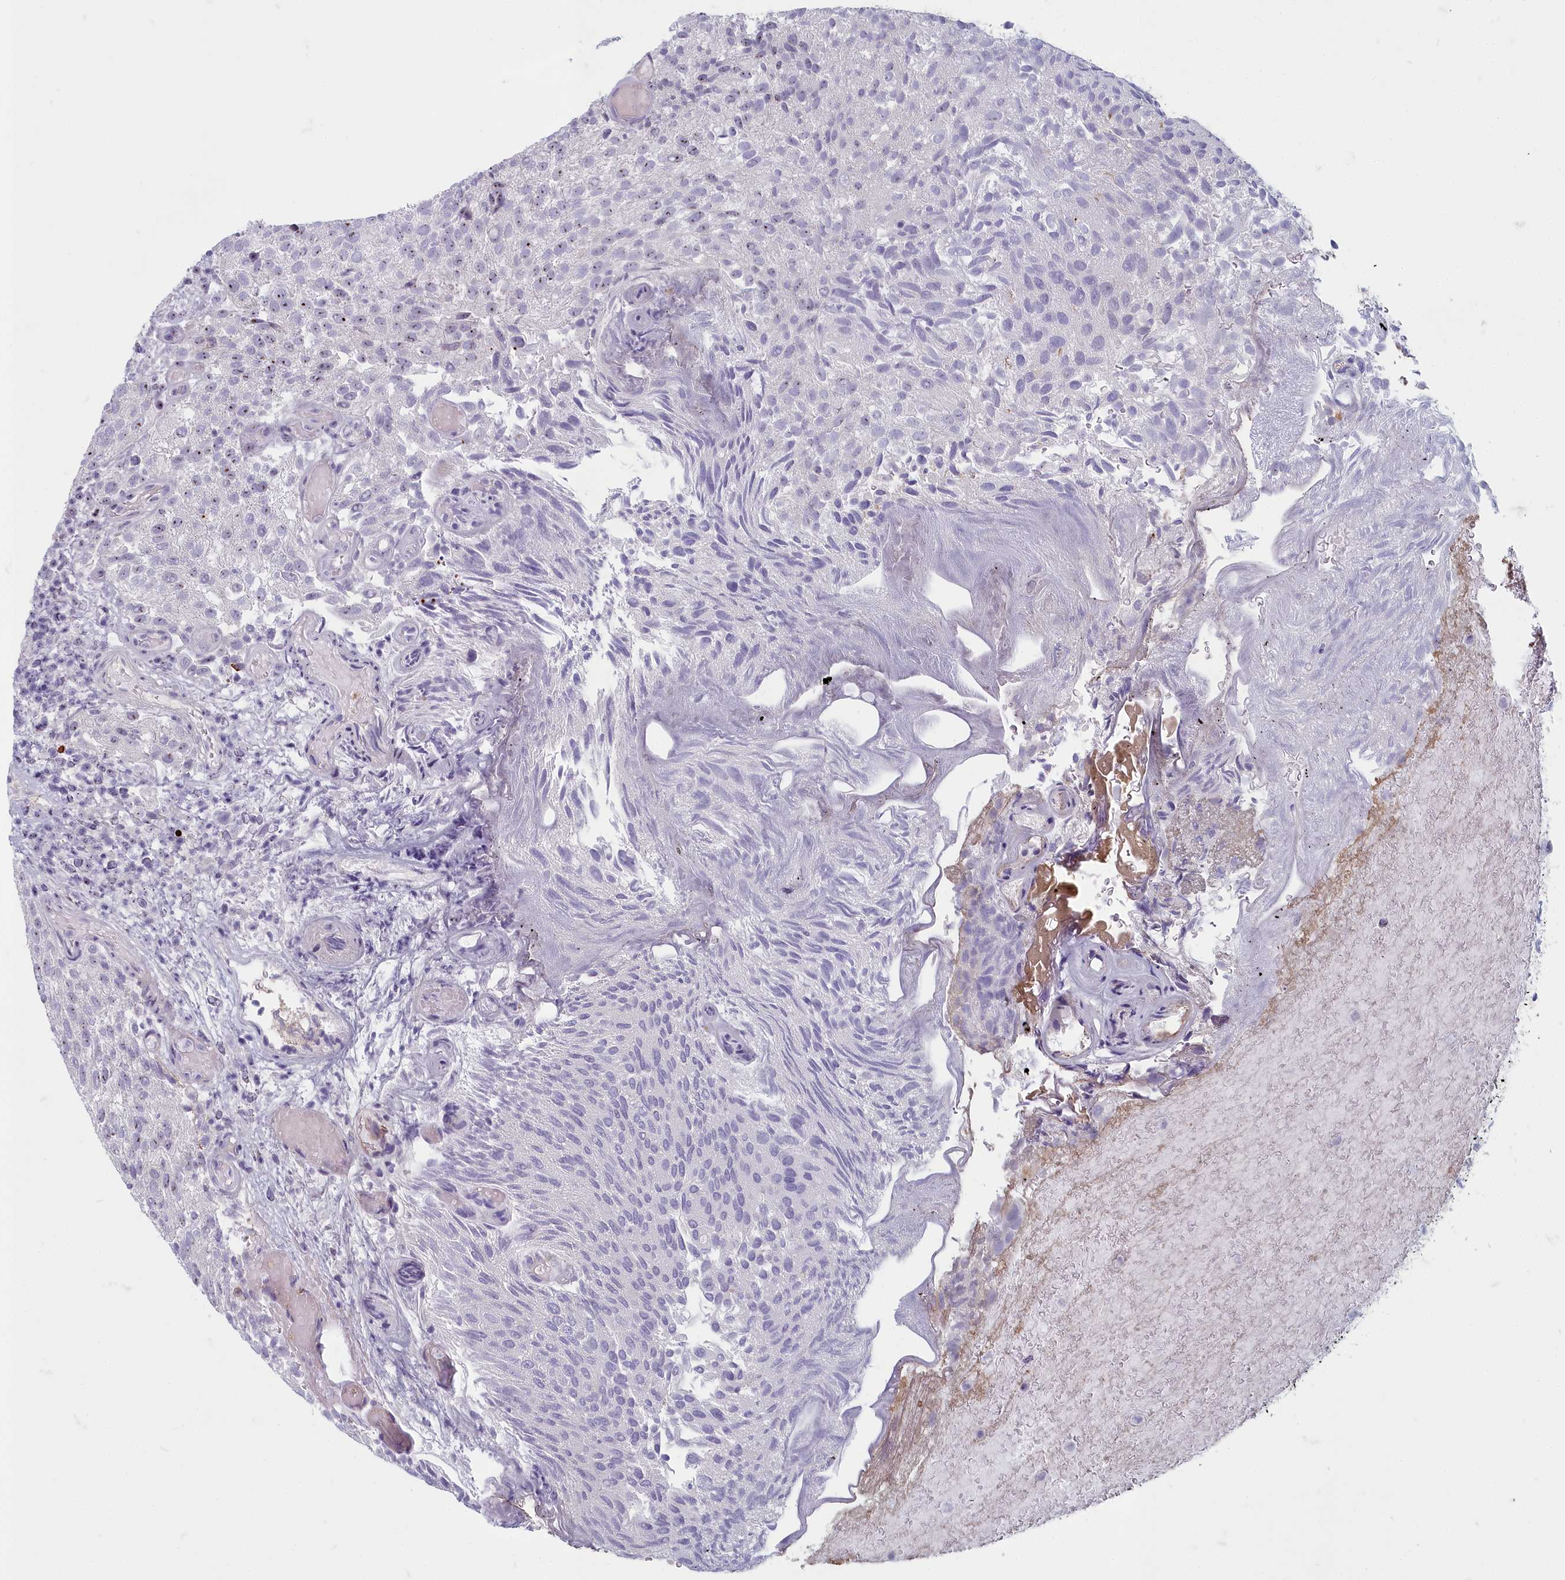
{"staining": {"intensity": "weak", "quantity": "<25%", "location": "nuclear"}, "tissue": "urothelial cancer", "cell_type": "Tumor cells", "image_type": "cancer", "snomed": [{"axis": "morphology", "description": "Urothelial carcinoma, Low grade"}, {"axis": "topography", "description": "Urinary bladder"}], "caption": "This is an immunohistochemistry (IHC) image of human low-grade urothelial carcinoma. There is no positivity in tumor cells.", "gene": "INSYN2A", "patient": {"sex": "male", "age": 78}}